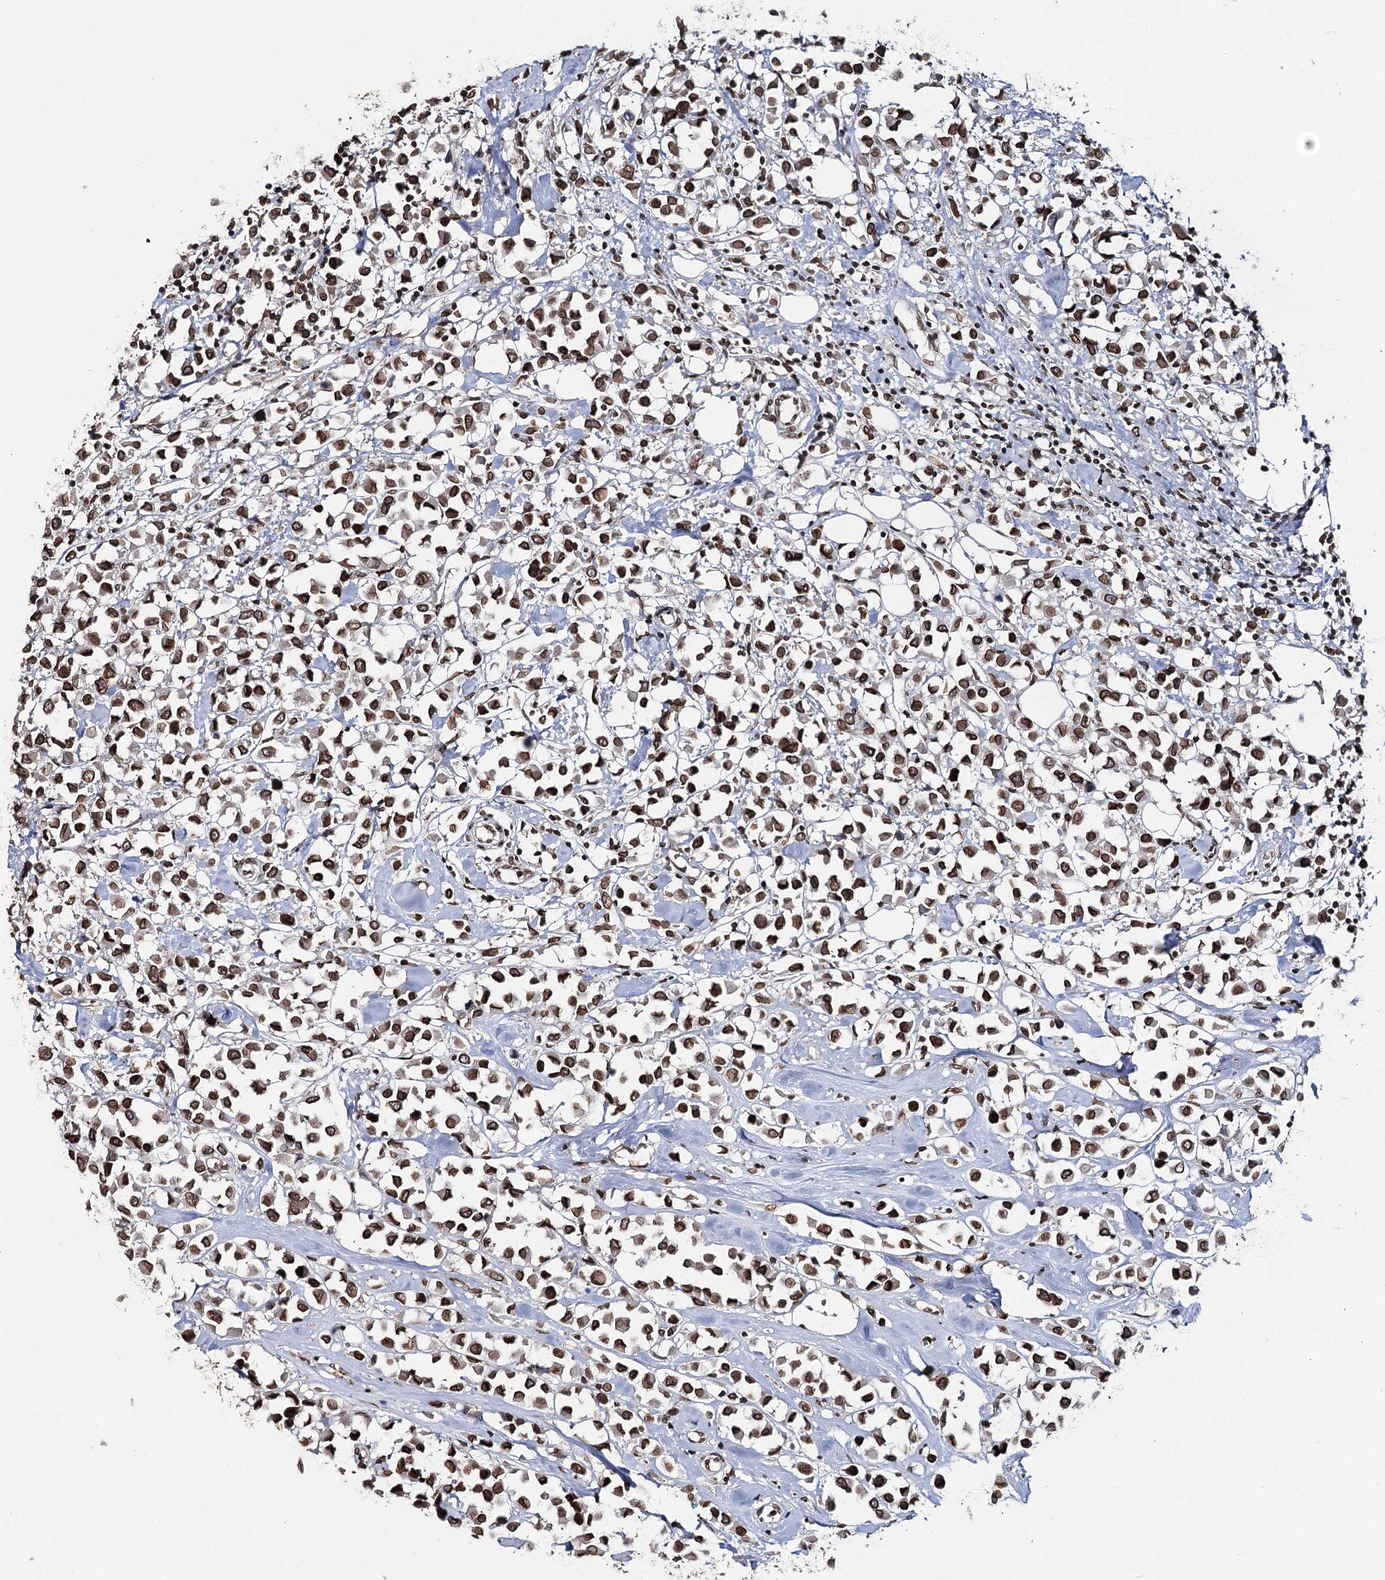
{"staining": {"intensity": "moderate", "quantity": ">75%", "location": "nuclear"}, "tissue": "breast cancer", "cell_type": "Tumor cells", "image_type": "cancer", "snomed": [{"axis": "morphology", "description": "Duct carcinoma"}, {"axis": "topography", "description": "Breast"}], "caption": "Immunohistochemistry (IHC) micrograph of neoplastic tissue: human breast cancer stained using IHC demonstrates medium levels of moderate protein expression localized specifically in the nuclear of tumor cells, appearing as a nuclear brown color.", "gene": "KIAA0930", "patient": {"sex": "female", "age": 61}}